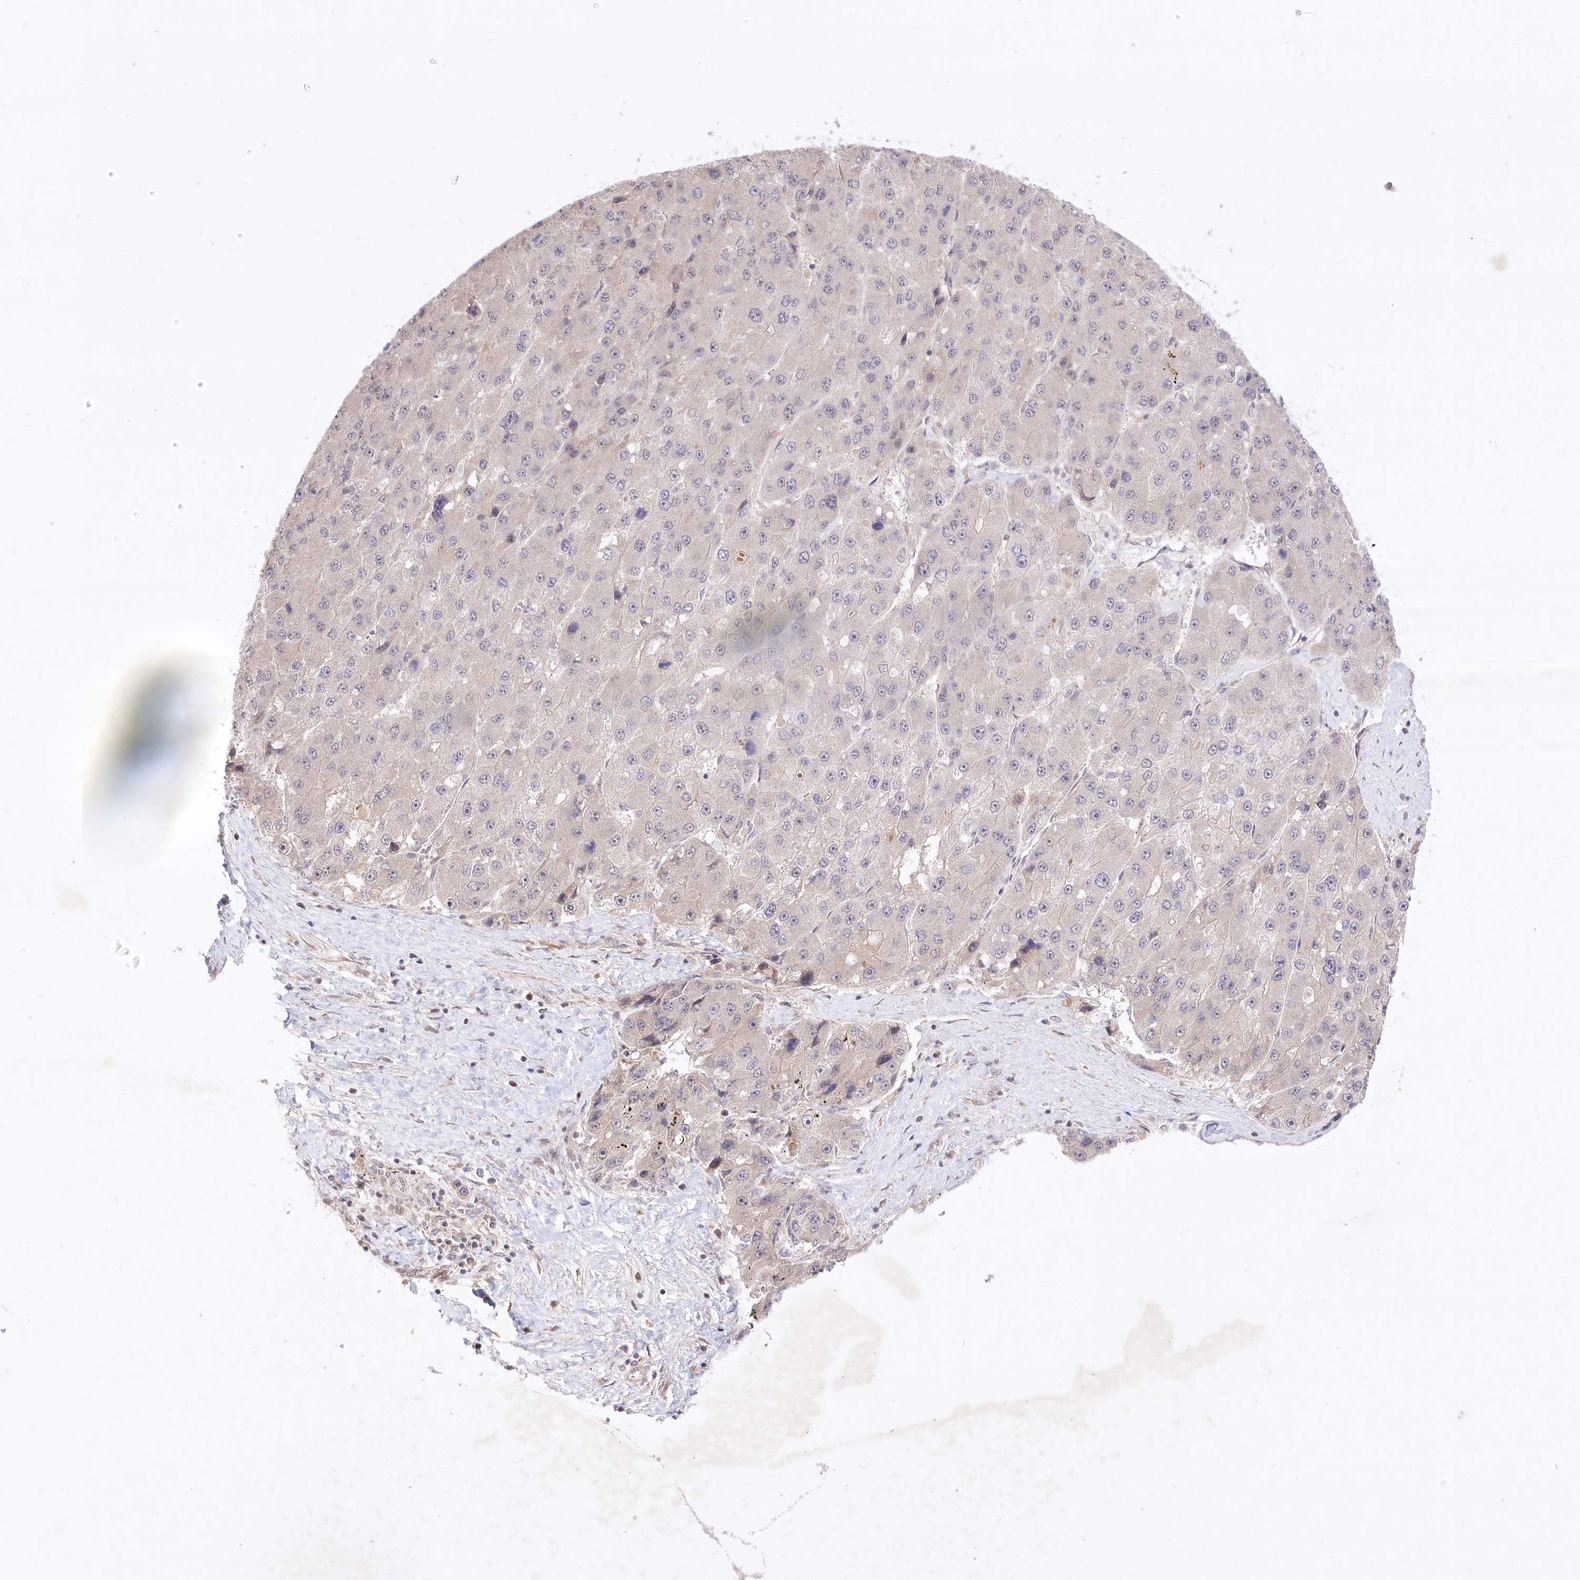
{"staining": {"intensity": "negative", "quantity": "none", "location": "none"}, "tissue": "liver cancer", "cell_type": "Tumor cells", "image_type": "cancer", "snomed": [{"axis": "morphology", "description": "Carcinoma, Hepatocellular, NOS"}, {"axis": "topography", "description": "Liver"}], "caption": "This is an IHC micrograph of liver cancer. There is no positivity in tumor cells.", "gene": "HELT", "patient": {"sex": "female", "age": 73}}